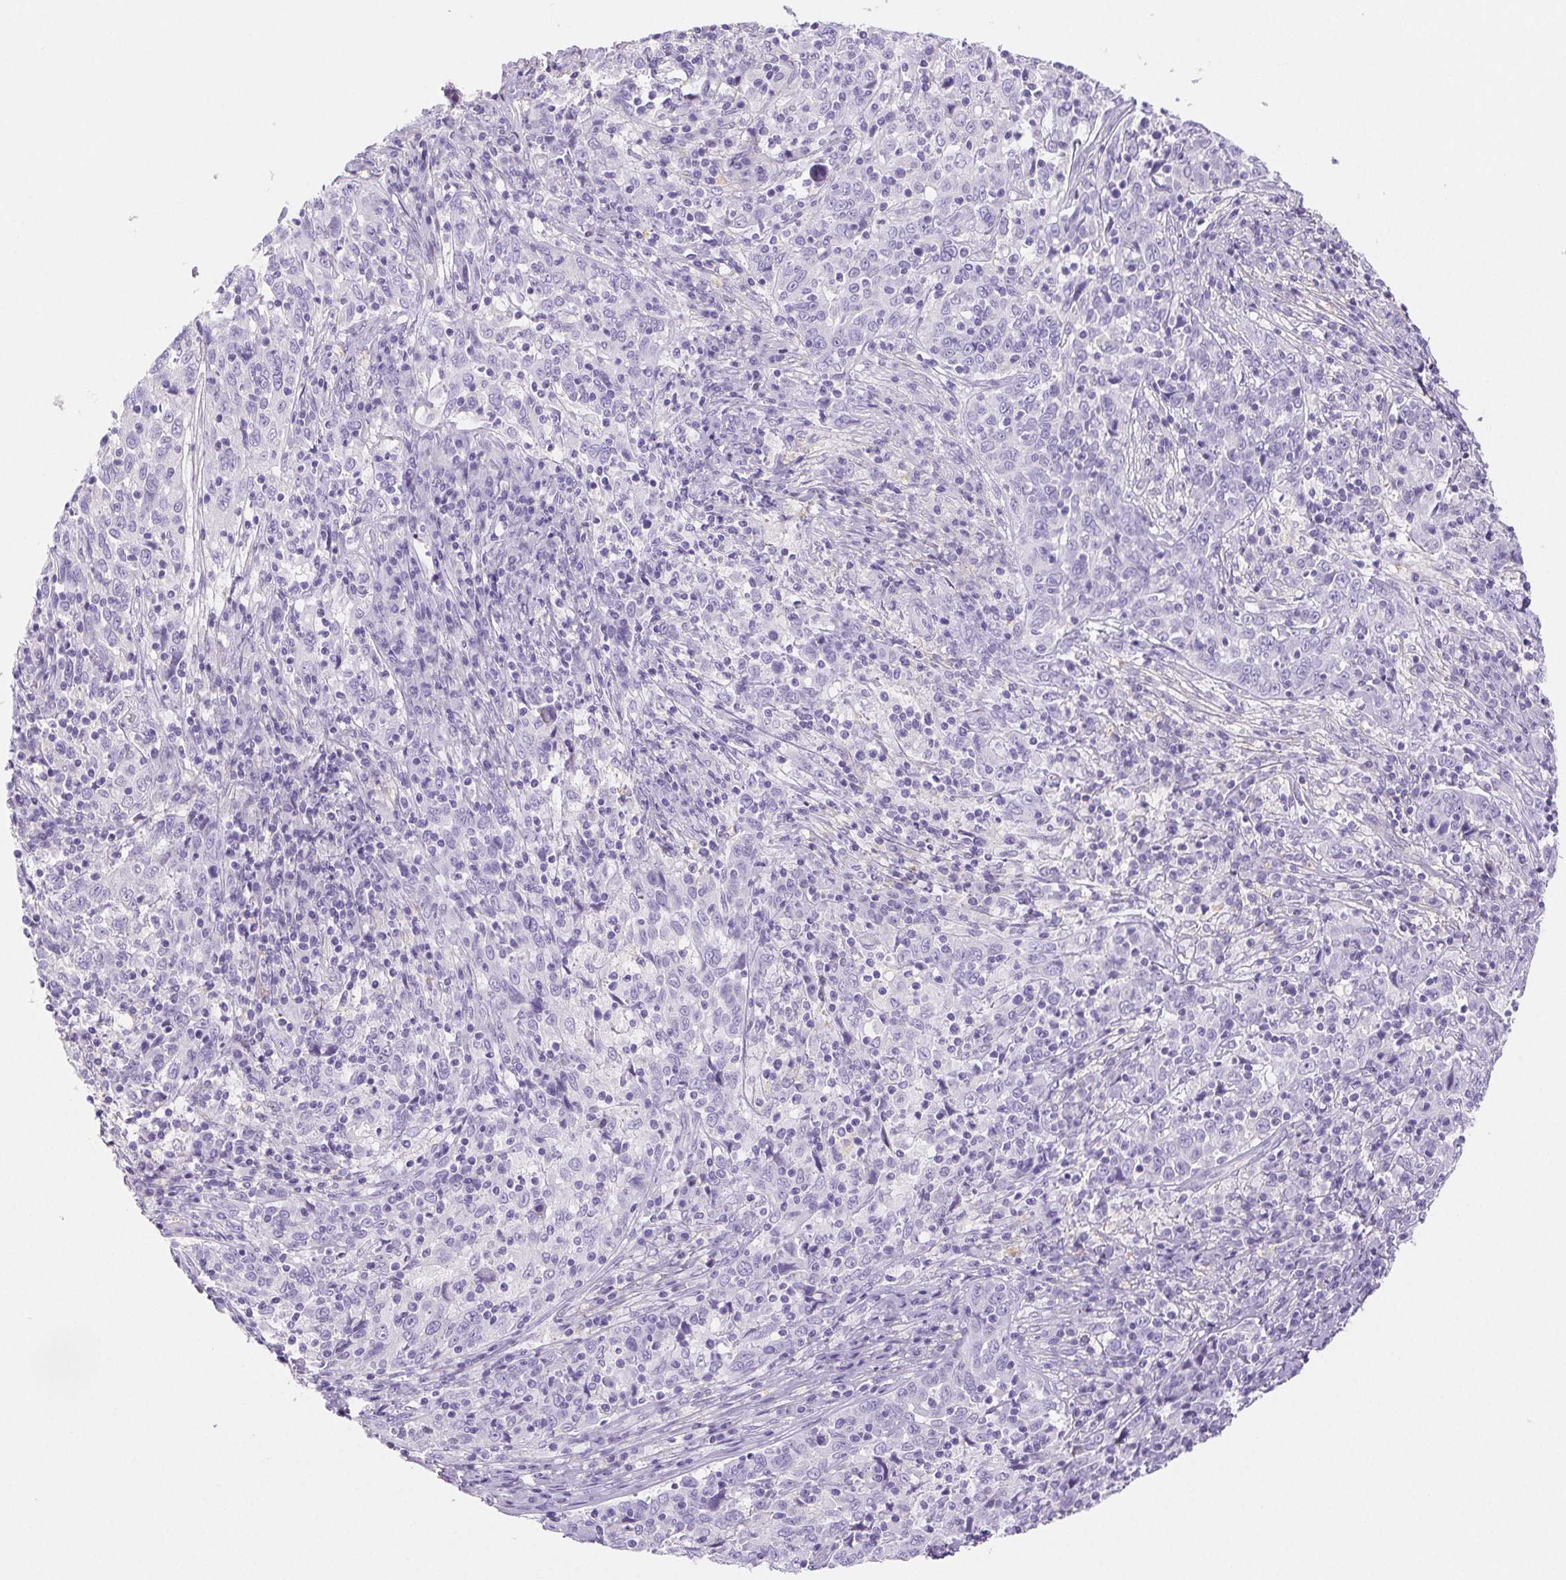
{"staining": {"intensity": "negative", "quantity": "none", "location": "none"}, "tissue": "cervical cancer", "cell_type": "Tumor cells", "image_type": "cancer", "snomed": [{"axis": "morphology", "description": "Squamous cell carcinoma, NOS"}, {"axis": "topography", "description": "Cervix"}], "caption": "This is an IHC image of human cervical cancer. There is no positivity in tumor cells.", "gene": "PNLIP", "patient": {"sex": "female", "age": 46}}